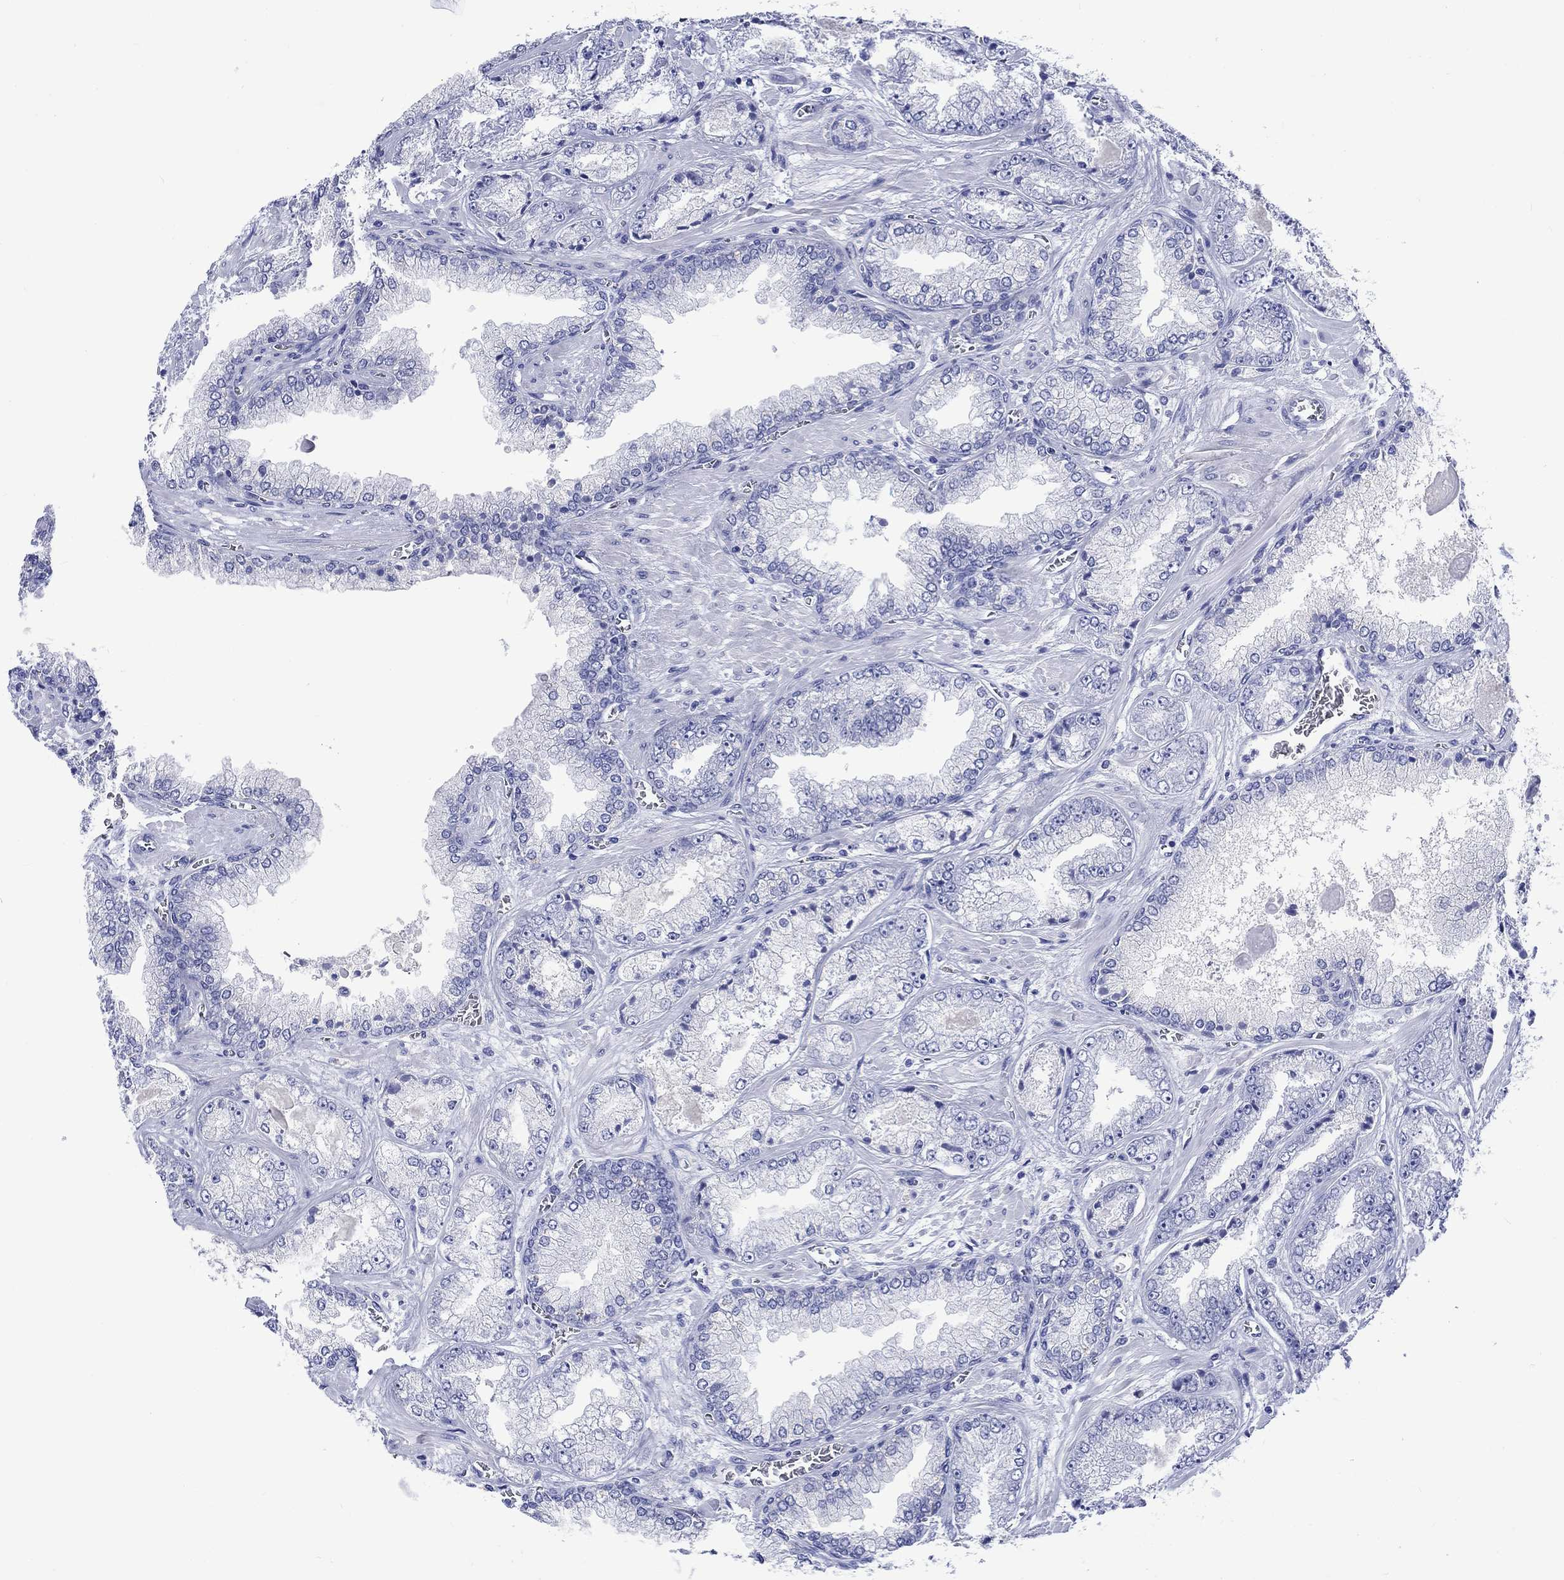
{"staining": {"intensity": "negative", "quantity": "none", "location": "none"}, "tissue": "prostate cancer", "cell_type": "Tumor cells", "image_type": "cancer", "snomed": [{"axis": "morphology", "description": "Adenocarcinoma, Low grade"}, {"axis": "topography", "description": "Prostate"}], "caption": "High magnification brightfield microscopy of prostate low-grade adenocarcinoma stained with DAB (brown) and counterstained with hematoxylin (blue): tumor cells show no significant positivity.", "gene": "CACNG3", "patient": {"sex": "male", "age": 57}}